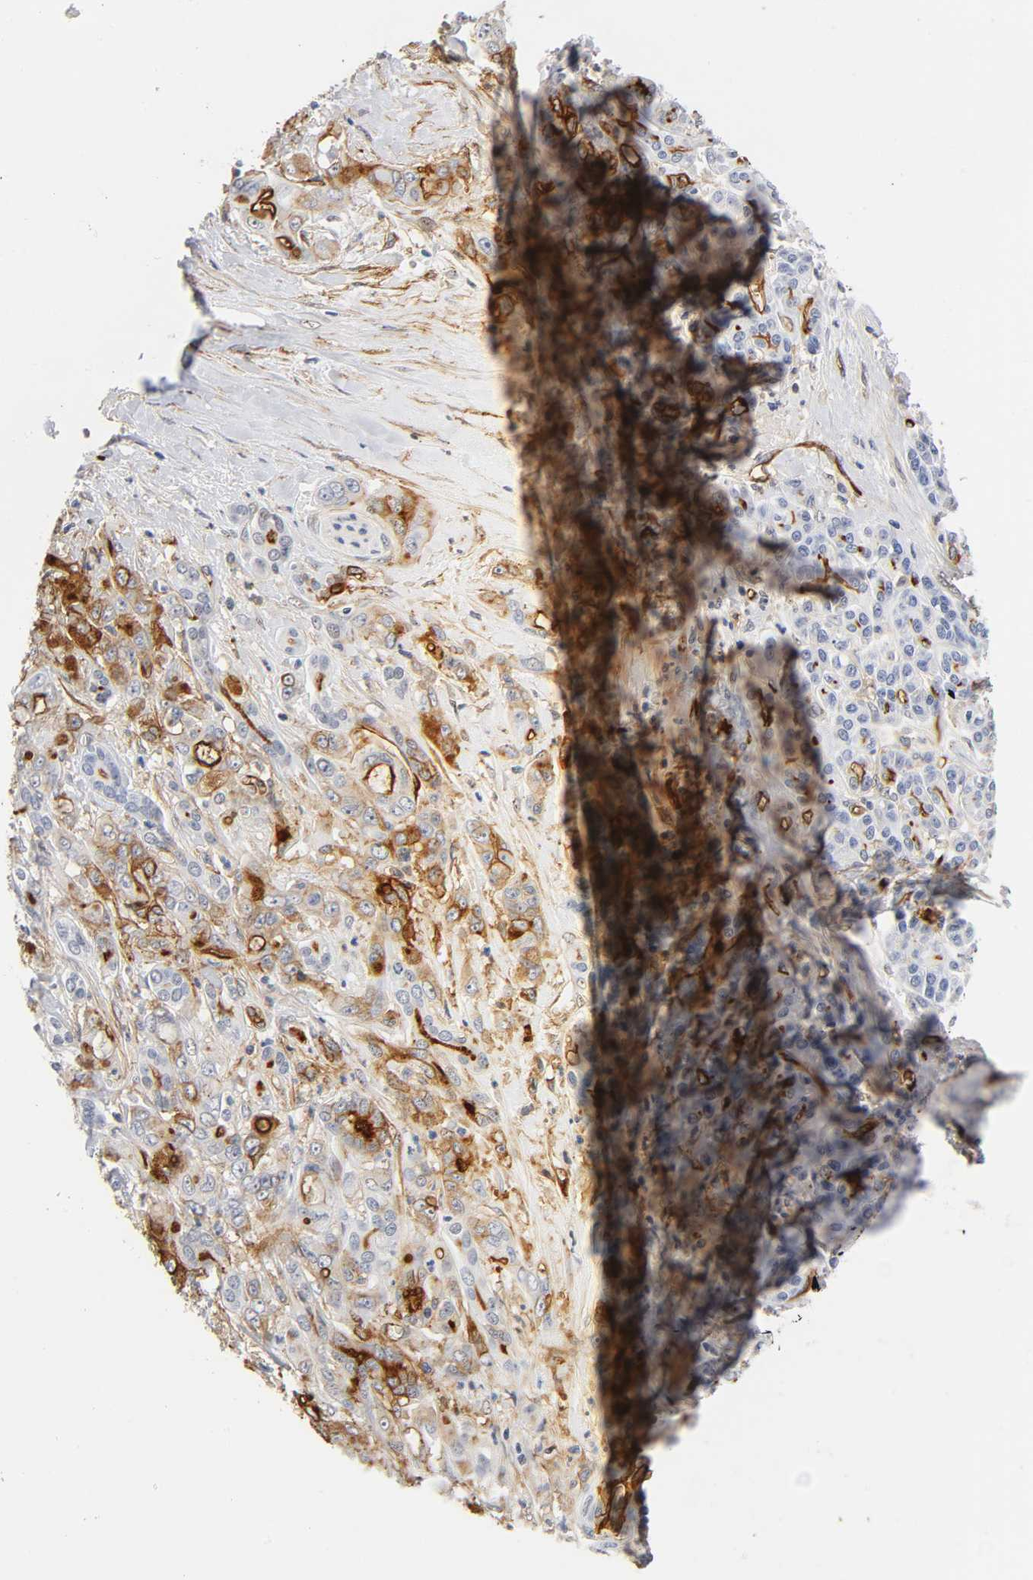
{"staining": {"intensity": "weak", "quantity": "25%-75%", "location": "cytoplasmic/membranous"}, "tissue": "pancreatic cancer", "cell_type": "Tumor cells", "image_type": "cancer", "snomed": [{"axis": "morphology", "description": "Adenocarcinoma, NOS"}, {"axis": "topography", "description": "Pancreas"}], "caption": "A brown stain shows weak cytoplasmic/membranous staining of a protein in human adenocarcinoma (pancreatic) tumor cells.", "gene": "ICAM1", "patient": {"sex": "male", "age": 59}}